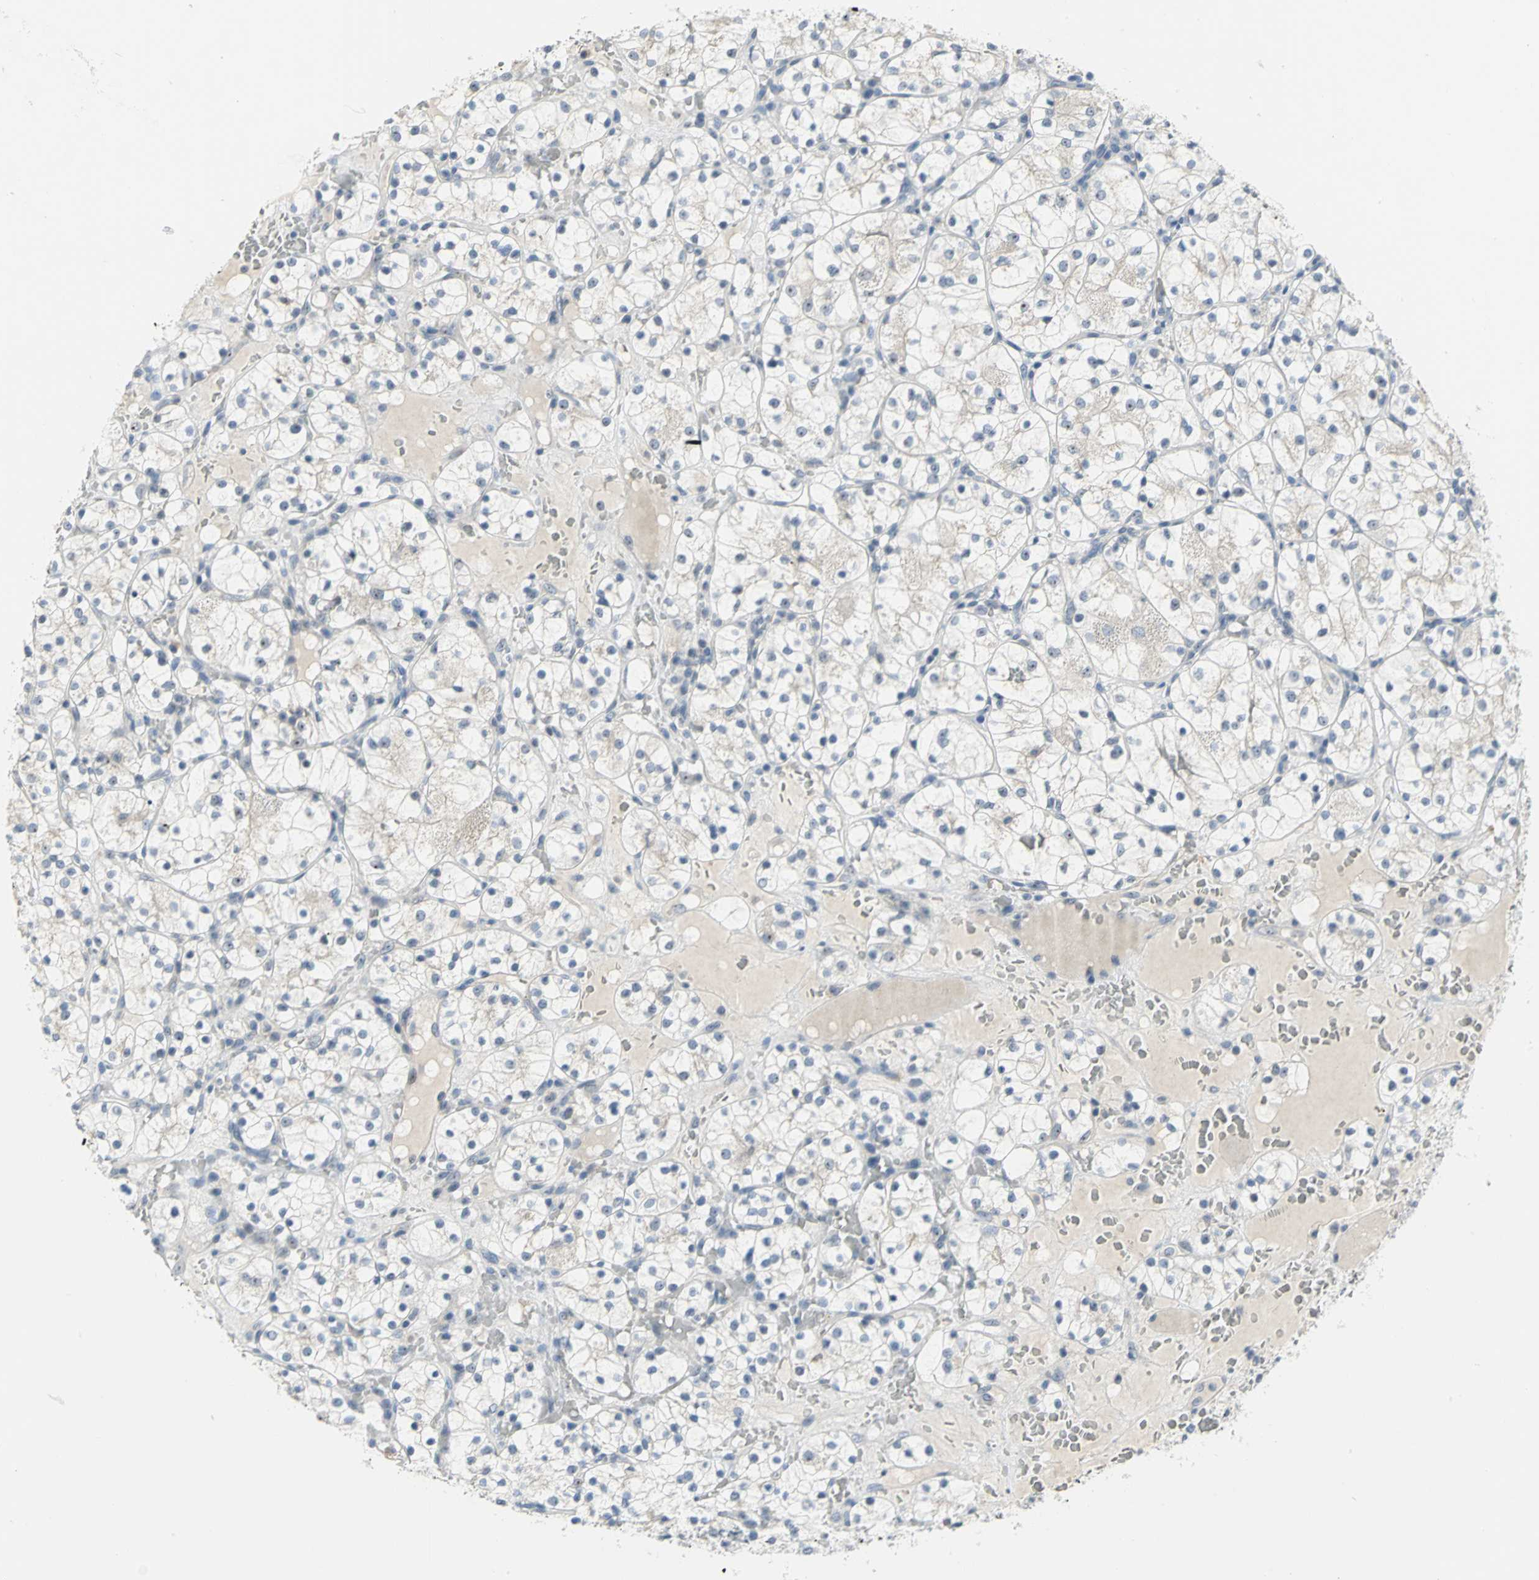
{"staining": {"intensity": "strong", "quantity": "25%-75%", "location": "nuclear"}, "tissue": "renal cancer", "cell_type": "Tumor cells", "image_type": "cancer", "snomed": [{"axis": "morphology", "description": "Adenocarcinoma, NOS"}, {"axis": "topography", "description": "Kidney"}], "caption": "An image showing strong nuclear staining in approximately 25%-75% of tumor cells in renal cancer (adenocarcinoma), as visualized by brown immunohistochemical staining.", "gene": "MYBBP1A", "patient": {"sex": "female", "age": 60}}